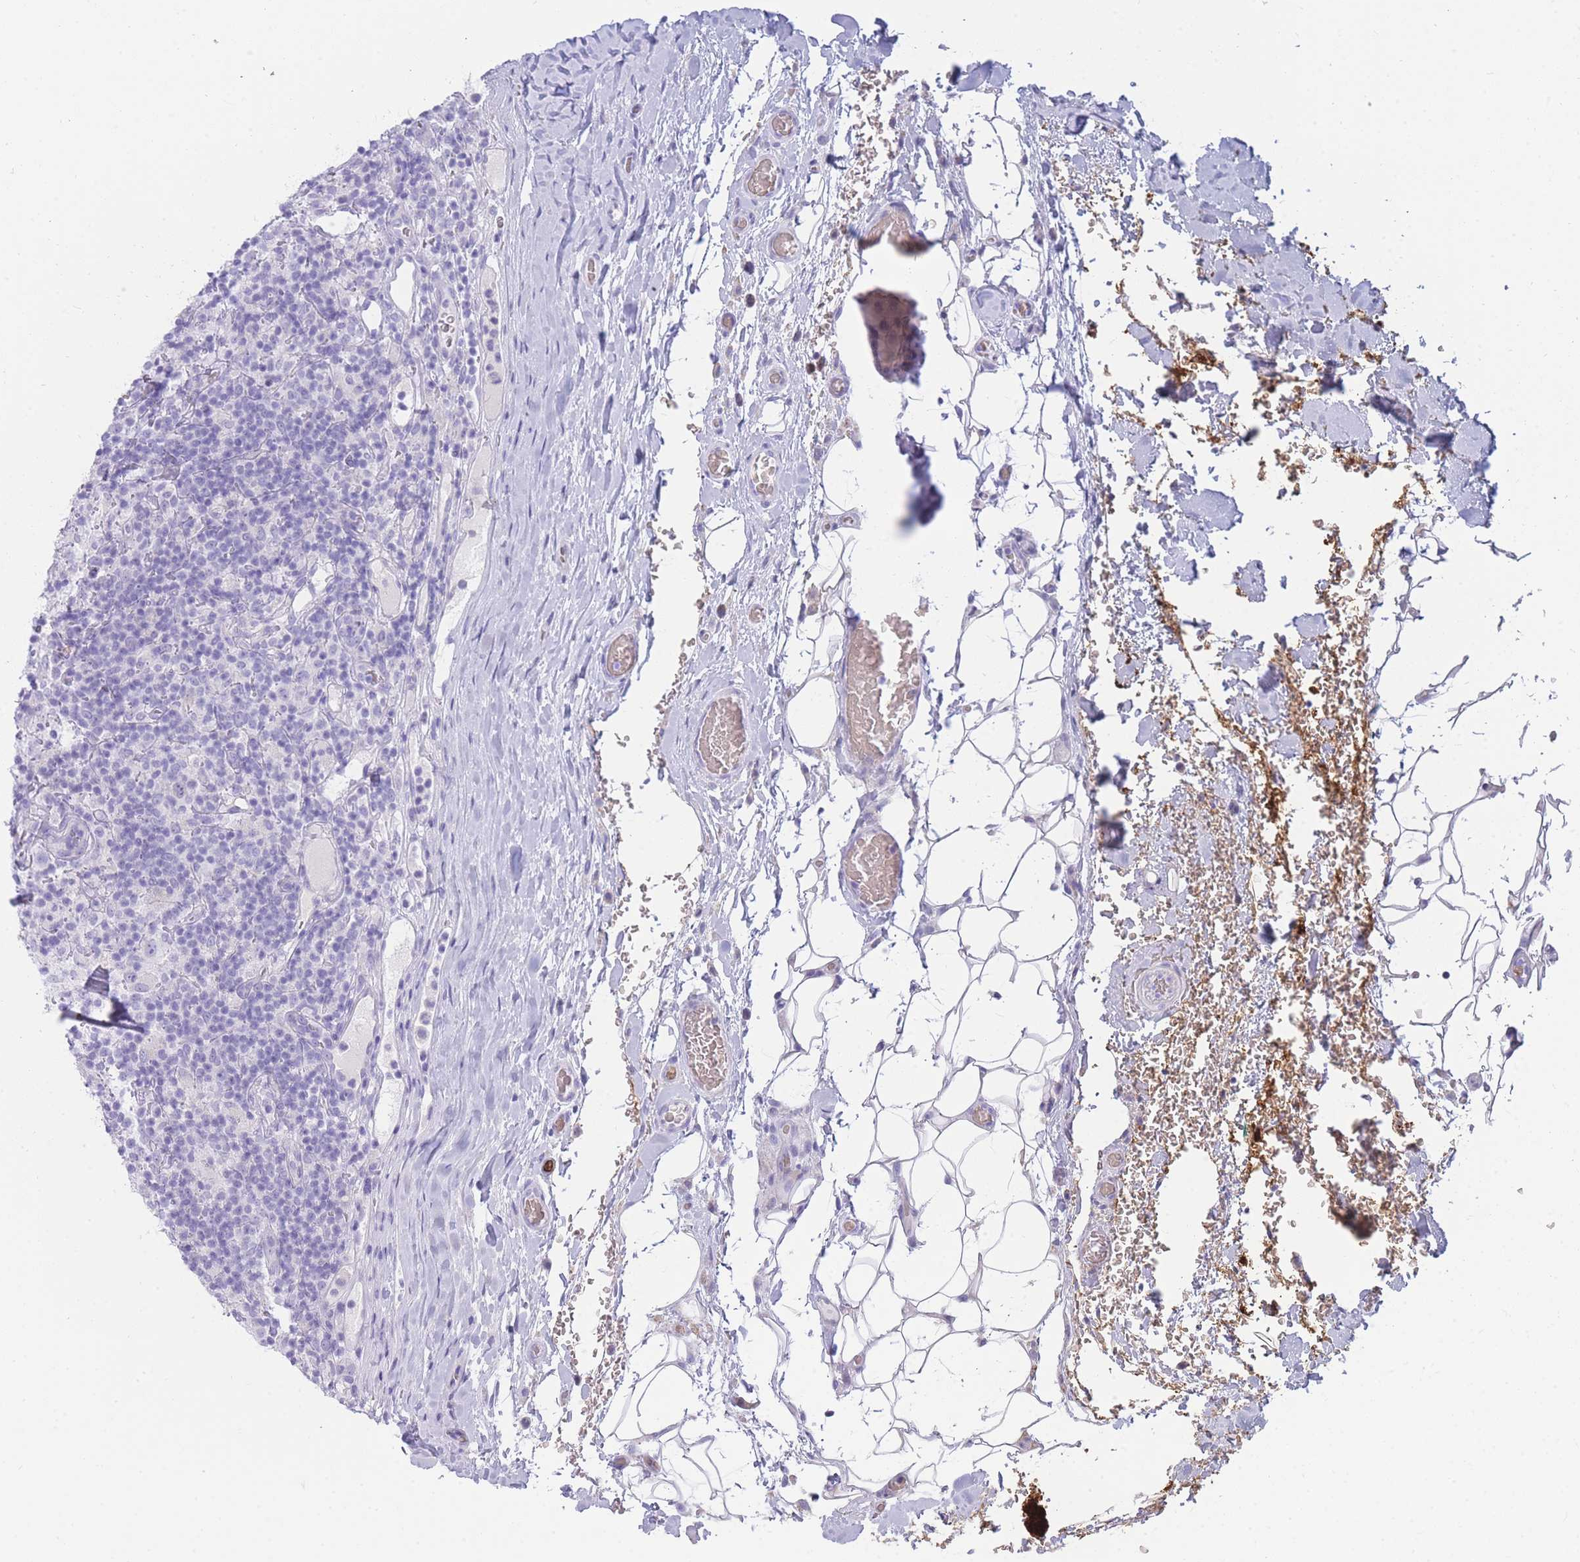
{"staining": {"intensity": "negative", "quantity": "none", "location": "none"}, "tissue": "lymphoma", "cell_type": "Tumor cells", "image_type": "cancer", "snomed": [{"axis": "morphology", "description": "Hodgkin's disease, NOS"}, {"axis": "topography", "description": "Lymph node"}], "caption": "A histopathology image of Hodgkin's disease stained for a protein shows no brown staining in tumor cells.", "gene": "NKX1-2", "patient": {"sex": "male", "age": 70}}